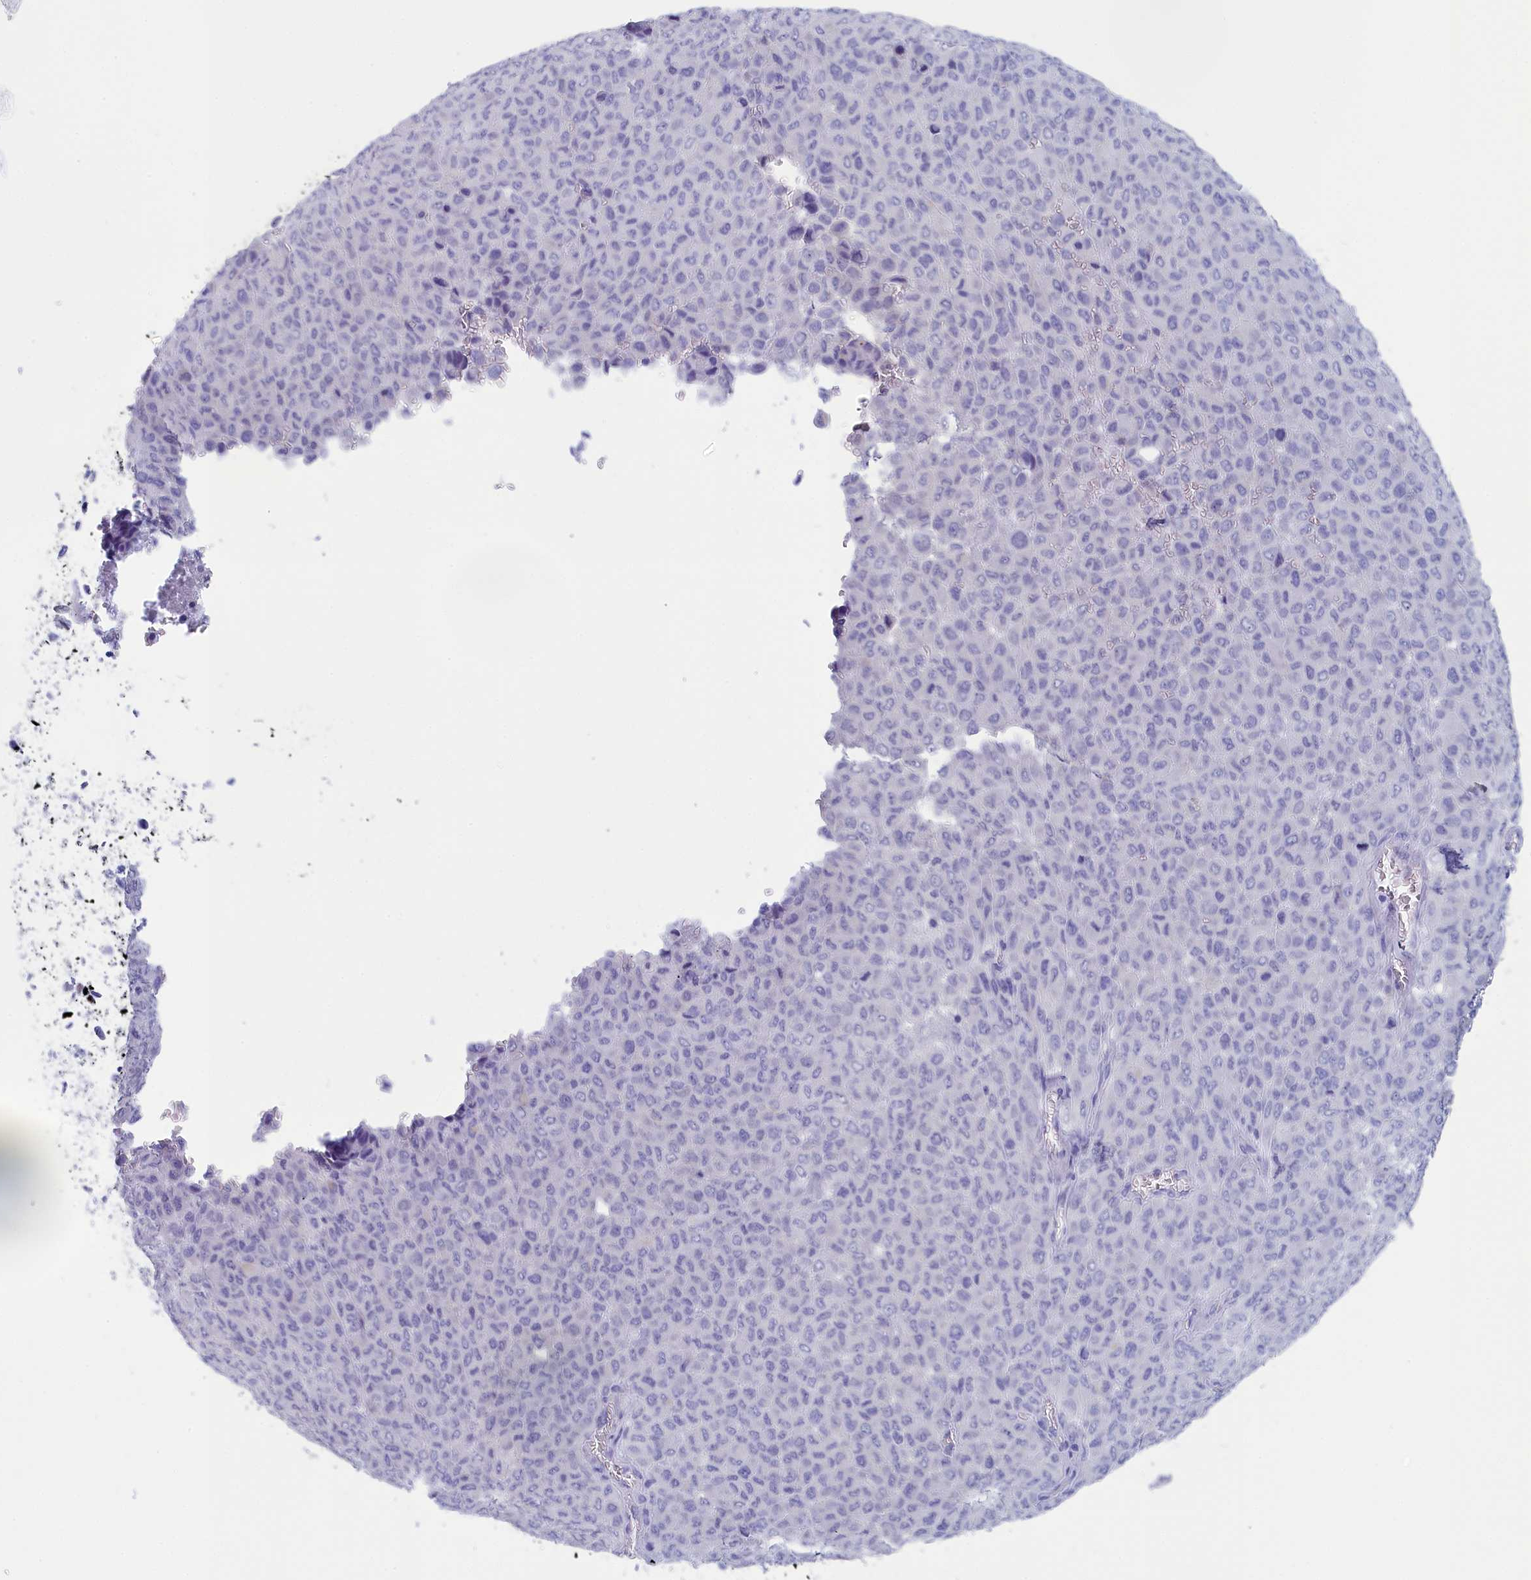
{"staining": {"intensity": "negative", "quantity": "none", "location": "none"}, "tissue": "melanoma", "cell_type": "Tumor cells", "image_type": "cancer", "snomed": [{"axis": "morphology", "description": "Malignant melanoma, Metastatic site"}, {"axis": "topography", "description": "Skin"}], "caption": "Protein analysis of malignant melanoma (metastatic site) exhibits no significant positivity in tumor cells. (DAB (3,3'-diaminobenzidine) immunohistochemistry (IHC) with hematoxylin counter stain).", "gene": "ANKRD2", "patient": {"sex": "female", "age": 81}}